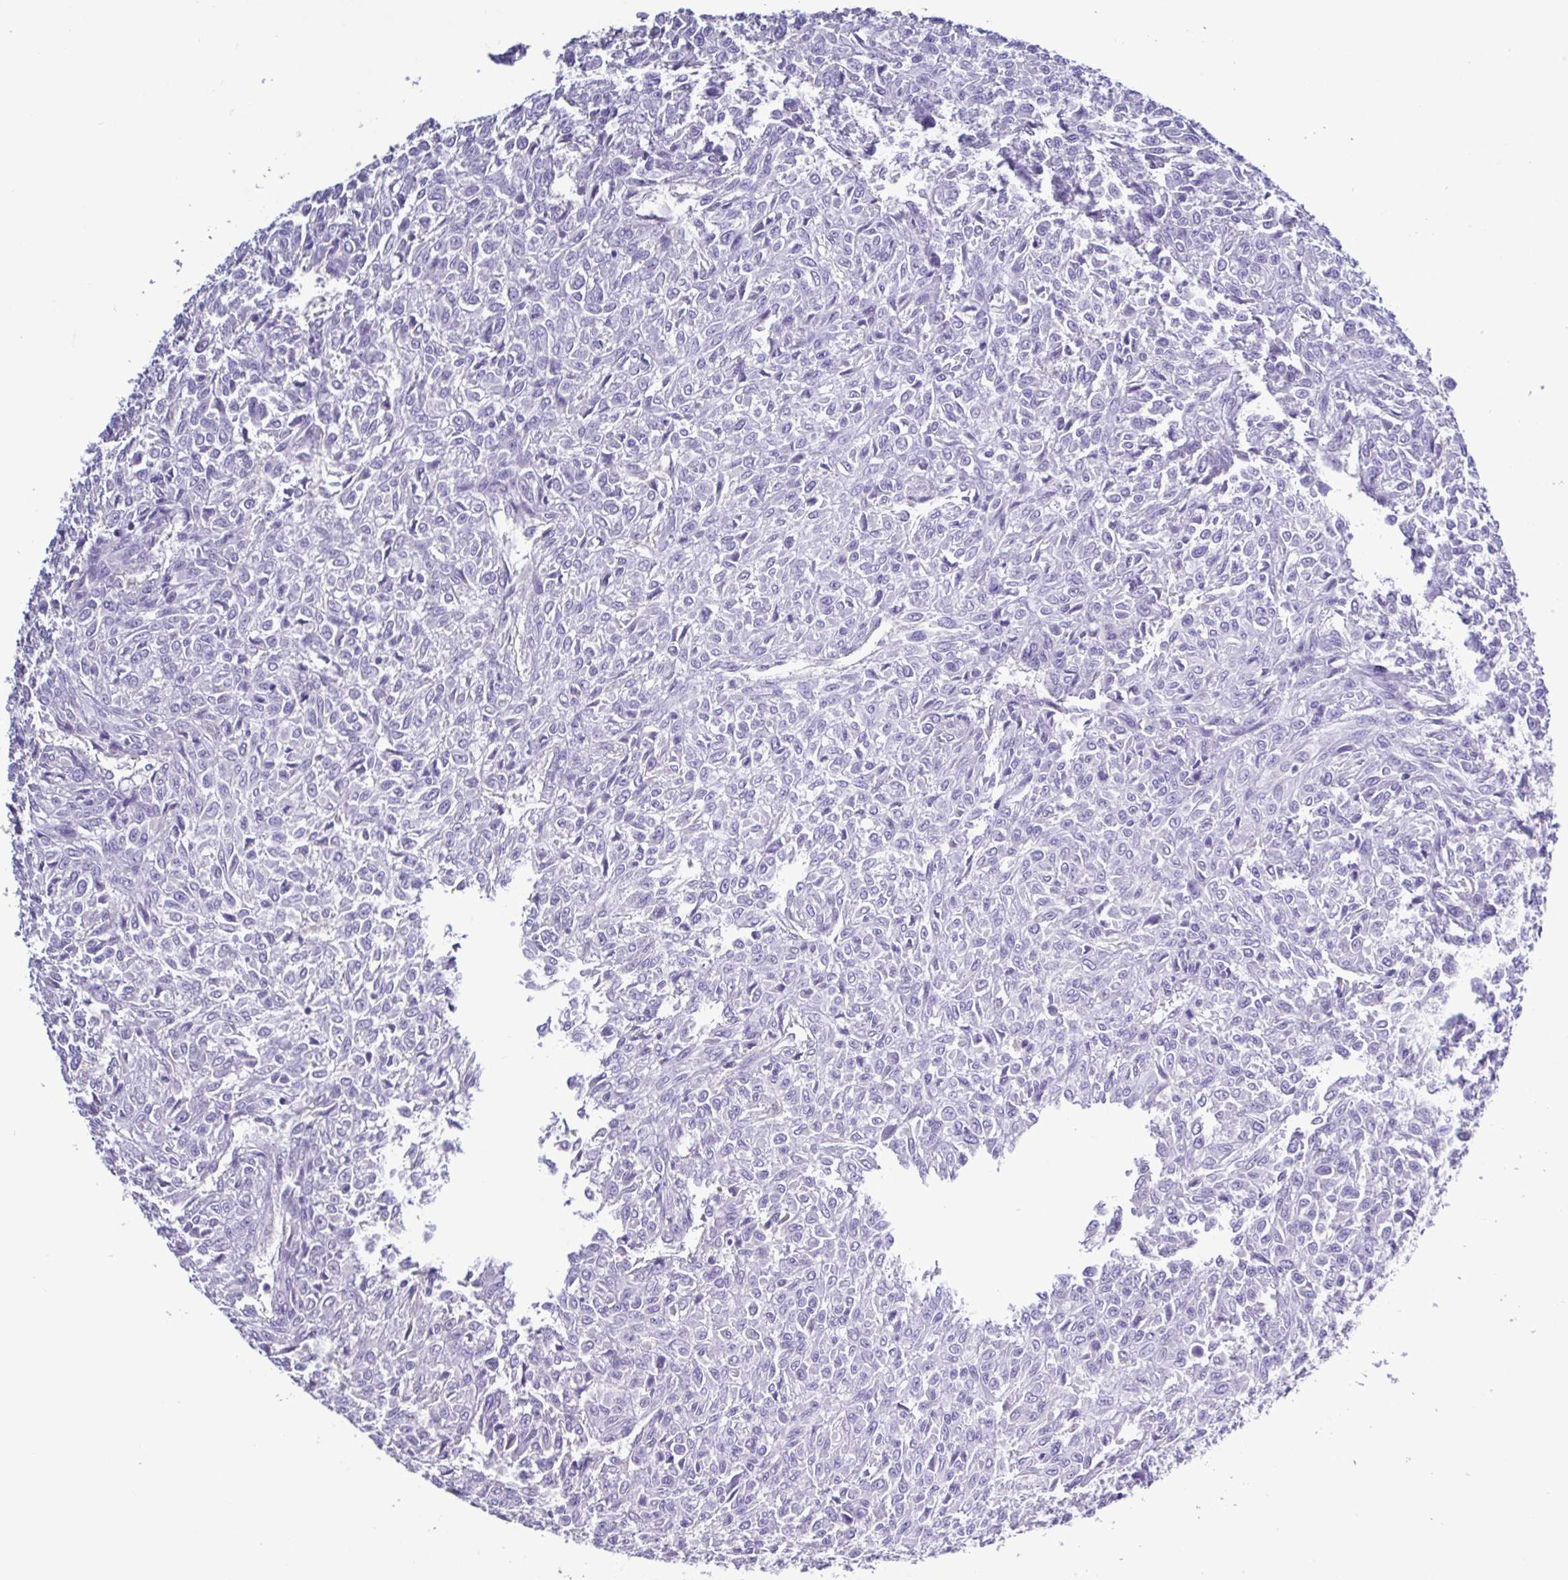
{"staining": {"intensity": "negative", "quantity": "none", "location": "none"}, "tissue": "renal cancer", "cell_type": "Tumor cells", "image_type": "cancer", "snomed": [{"axis": "morphology", "description": "Adenocarcinoma, NOS"}, {"axis": "topography", "description": "Kidney"}], "caption": "A photomicrograph of human renal adenocarcinoma is negative for staining in tumor cells. (Stains: DAB immunohistochemistry with hematoxylin counter stain, Microscopy: brightfield microscopy at high magnification).", "gene": "PLA2G4E", "patient": {"sex": "male", "age": 58}}